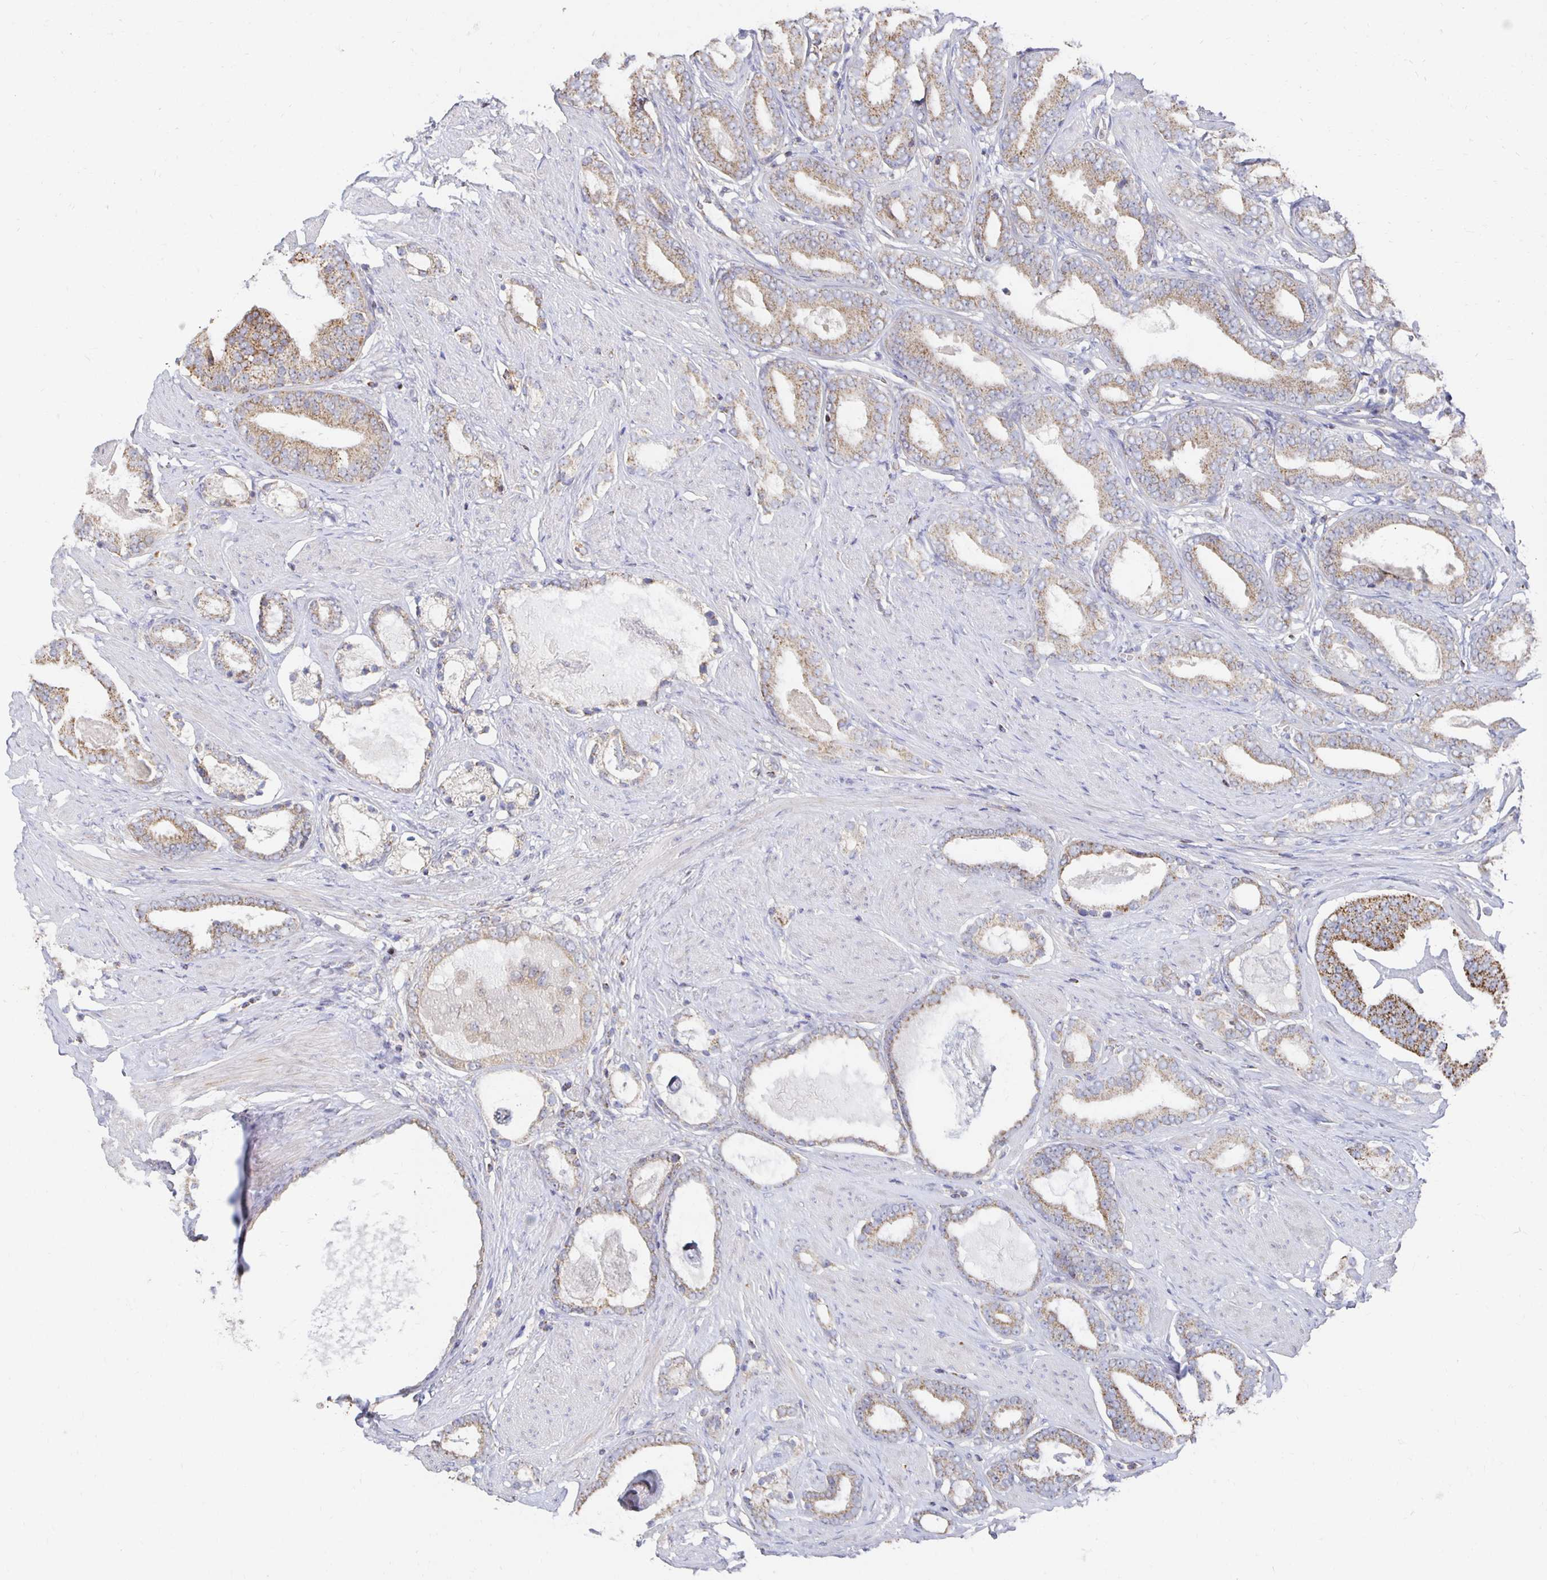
{"staining": {"intensity": "moderate", "quantity": ">75%", "location": "cytoplasmic/membranous"}, "tissue": "prostate cancer", "cell_type": "Tumor cells", "image_type": "cancer", "snomed": [{"axis": "morphology", "description": "Adenocarcinoma, High grade"}, {"axis": "topography", "description": "Prostate"}], "caption": "Tumor cells reveal medium levels of moderate cytoplasmic/membranous expression in approximately >75% of cells in human prostate cancer (adenocarcinoma (high-grade)). (DAB (3,3'-diaminobenzidine) IHC with brightfield microscopy, high magnification).", "gene": "NKX2-8", "patient": {"sex": "male", "age": 63}}